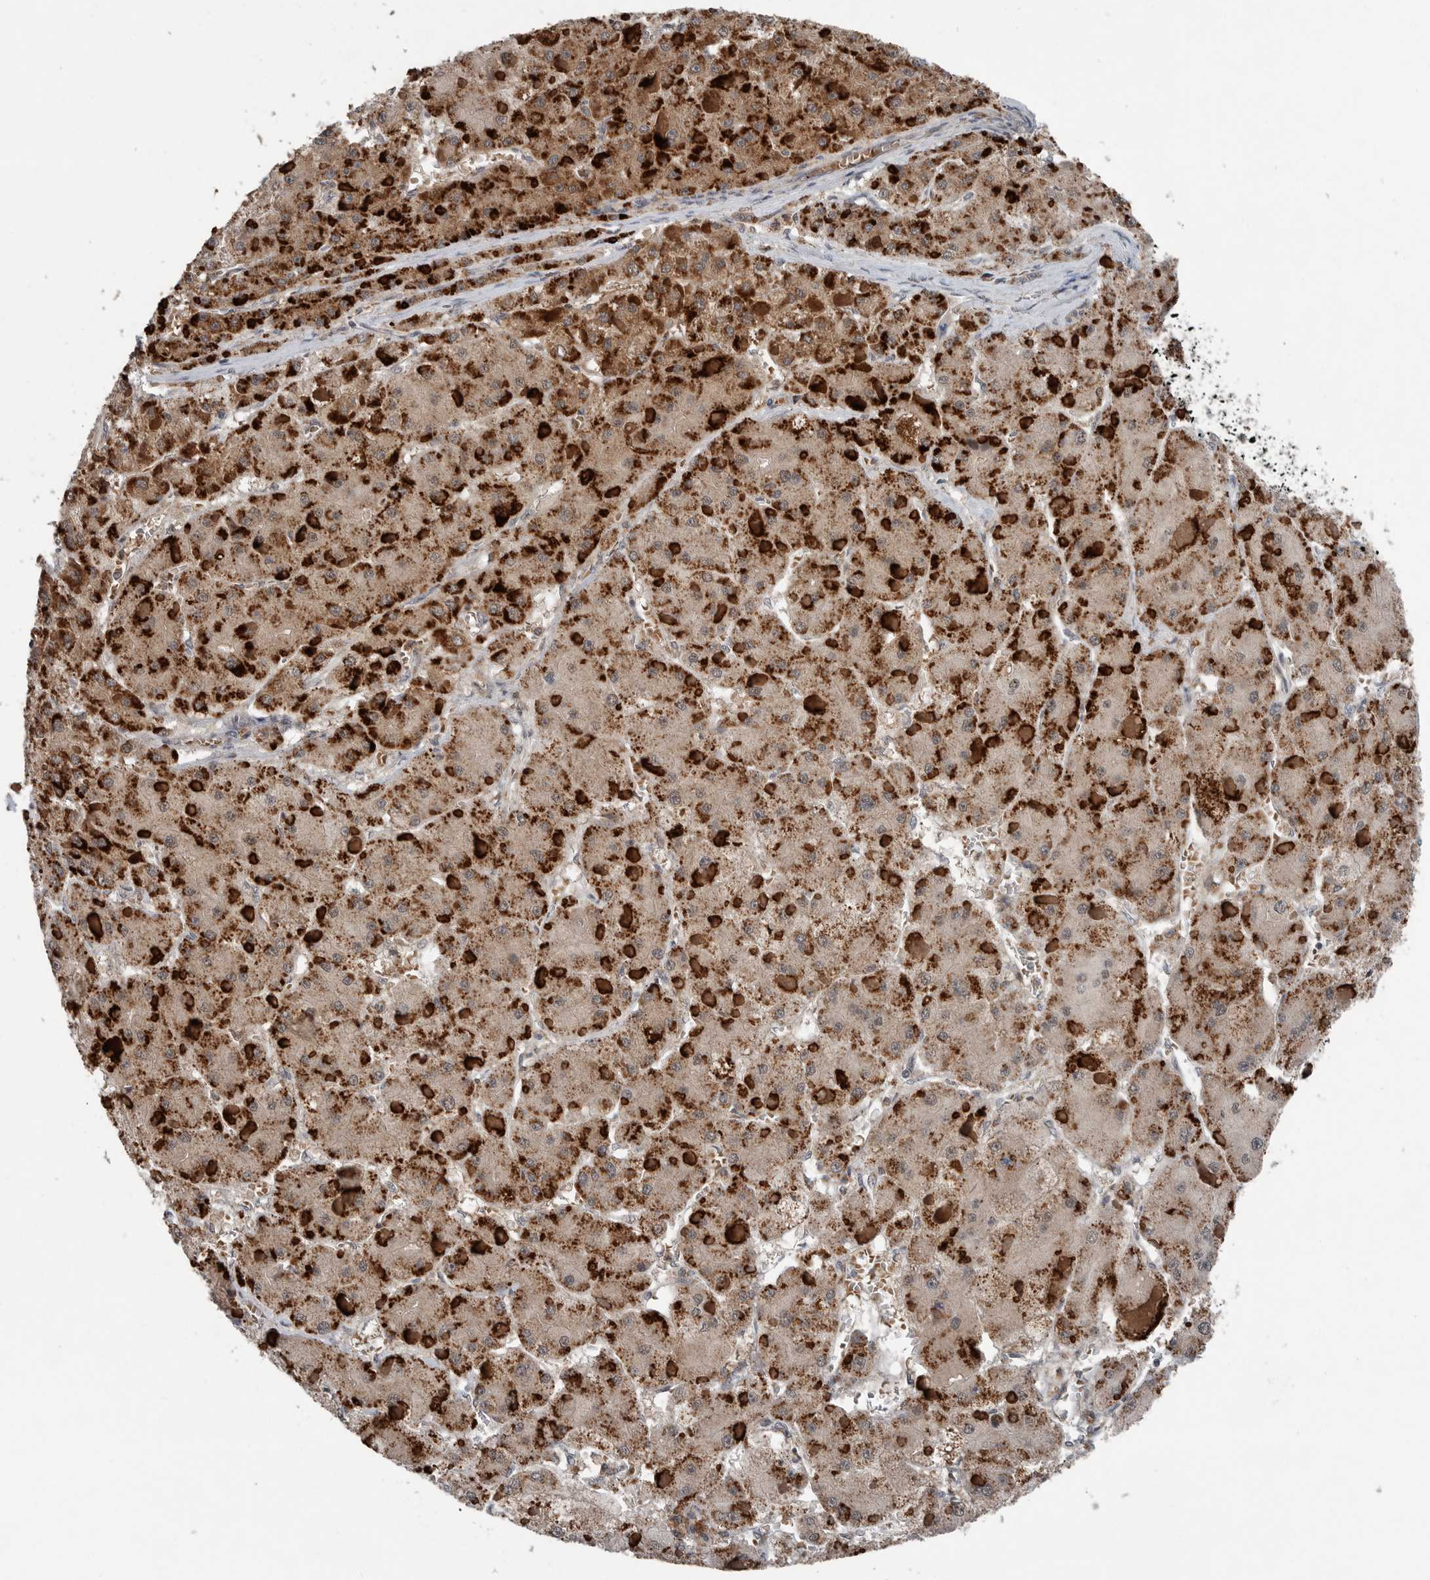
{"staining": {"intensity": "strong", "quantity": ">75%", "location": "cytoplasmic/membranous"}, "tissue": "liver cancer", "cell_type": "Tumor cells", "image_type": "cancer", "snomed": [{"axis": "morphology", "description": "Carcinoma, Hepatocellular, NOS"}, {"axis": "topography", "description": "Liver"}], "caption": "Approximately >75% of tumor cells in liver cancer exhibit strong cytoplasmic/membranous protein positivity as visualized by brown immunohistochemical staining.", "gene": "SCP2", "patient": {"sex": "female", "age": 73}}